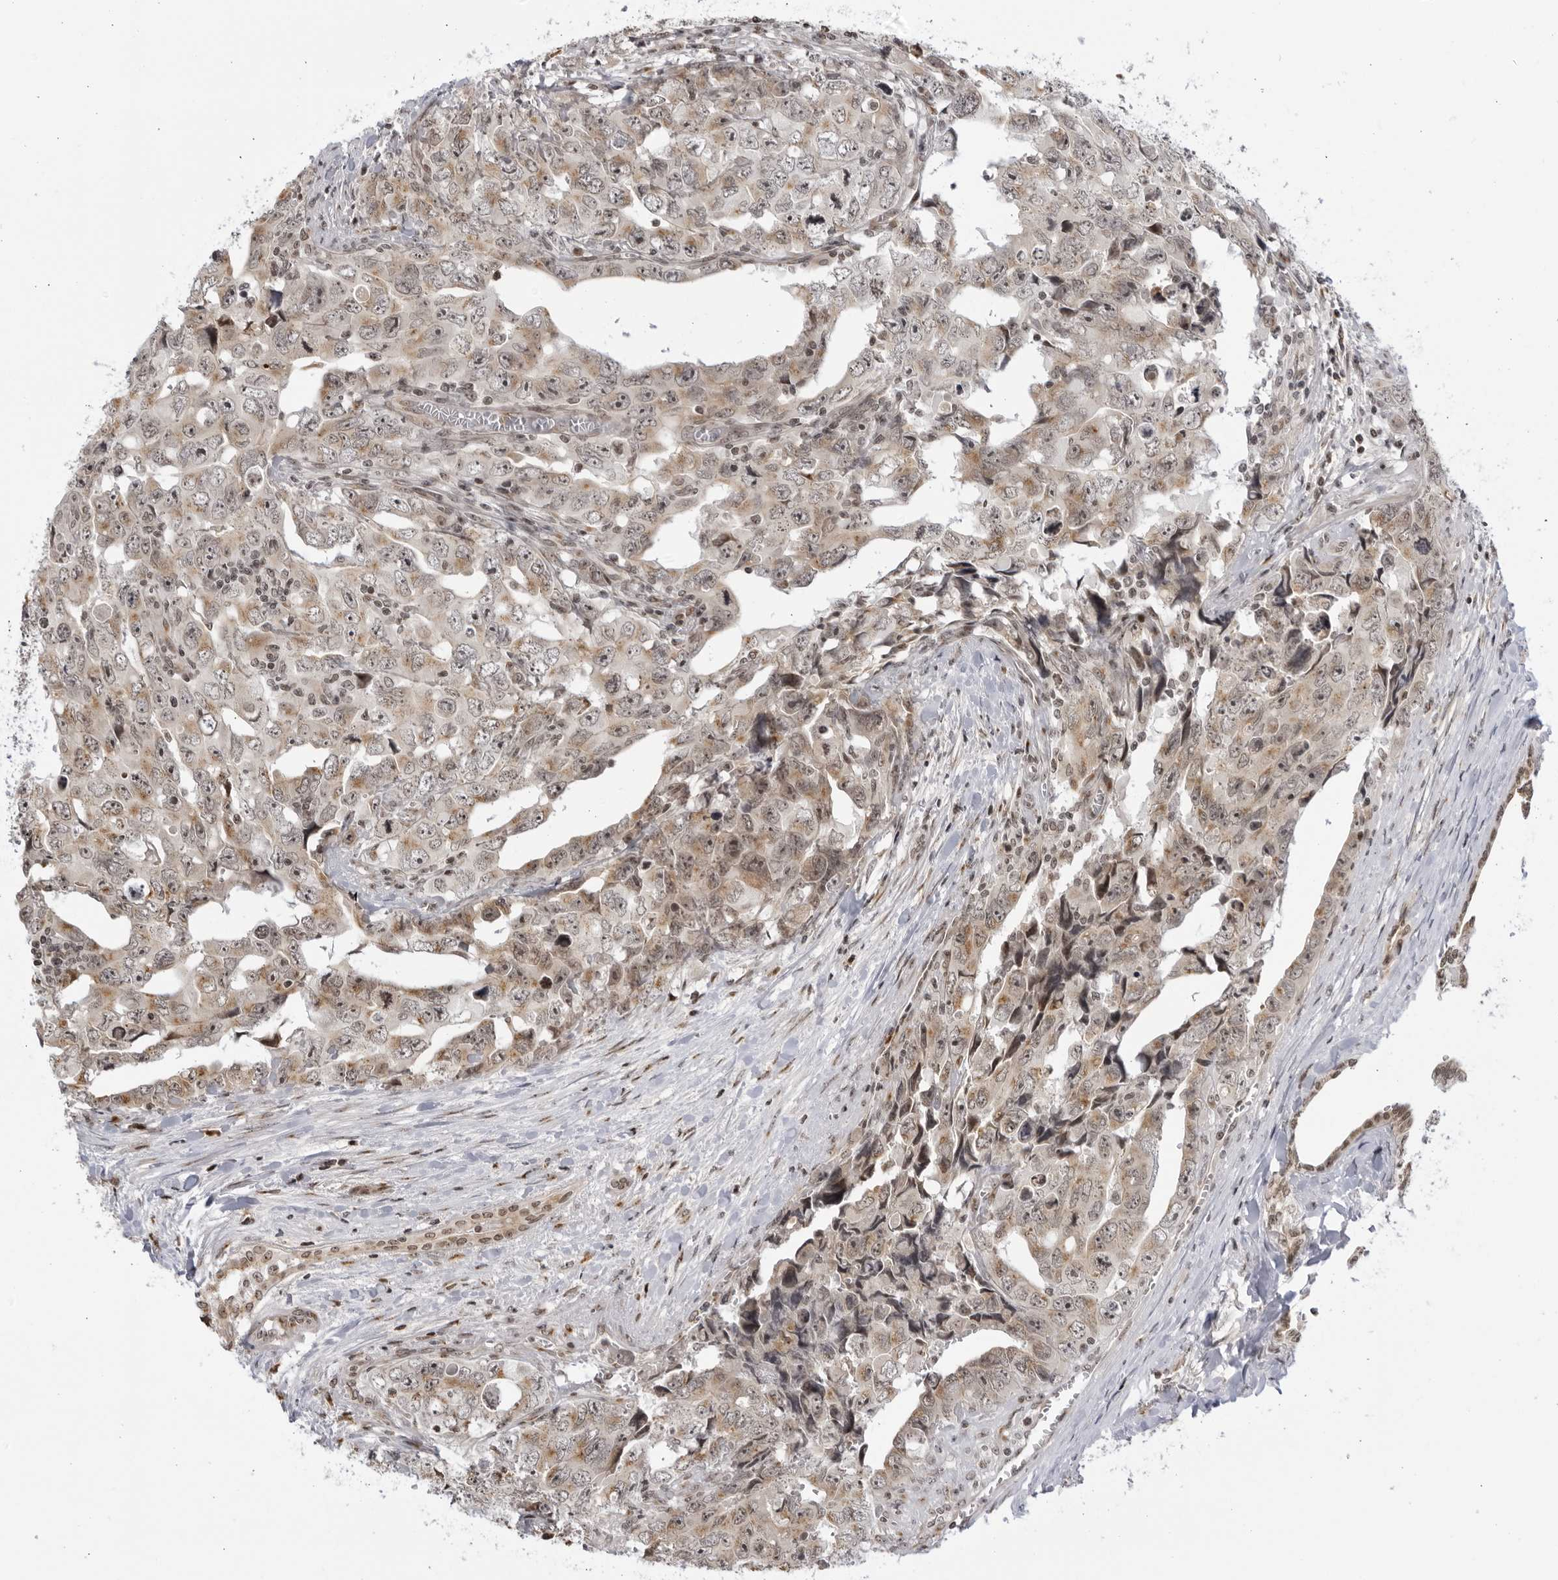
{"staining": {"intensity": "weak", "quantity": "25%-75%", "location": "cytoplasmic/membranous,nuclear"}, "tissue": "testis cancer", "cell_type": "Tumor cells", "image_type": "cancer", "snomed": [{"axis": "morphology", "description": "Carcinoma, Embryonal, NOS"}, {"axis": "topography", "description": "Testis"}], "caption": "A brown stain highlights weak cytoplasmic/membranous and nuclear staining of a protein in testis cancer (embryonal carcinoma) tumor cells.", "gene": "RASGEF1C", "patient": {"sex": "male", "age": 28}}